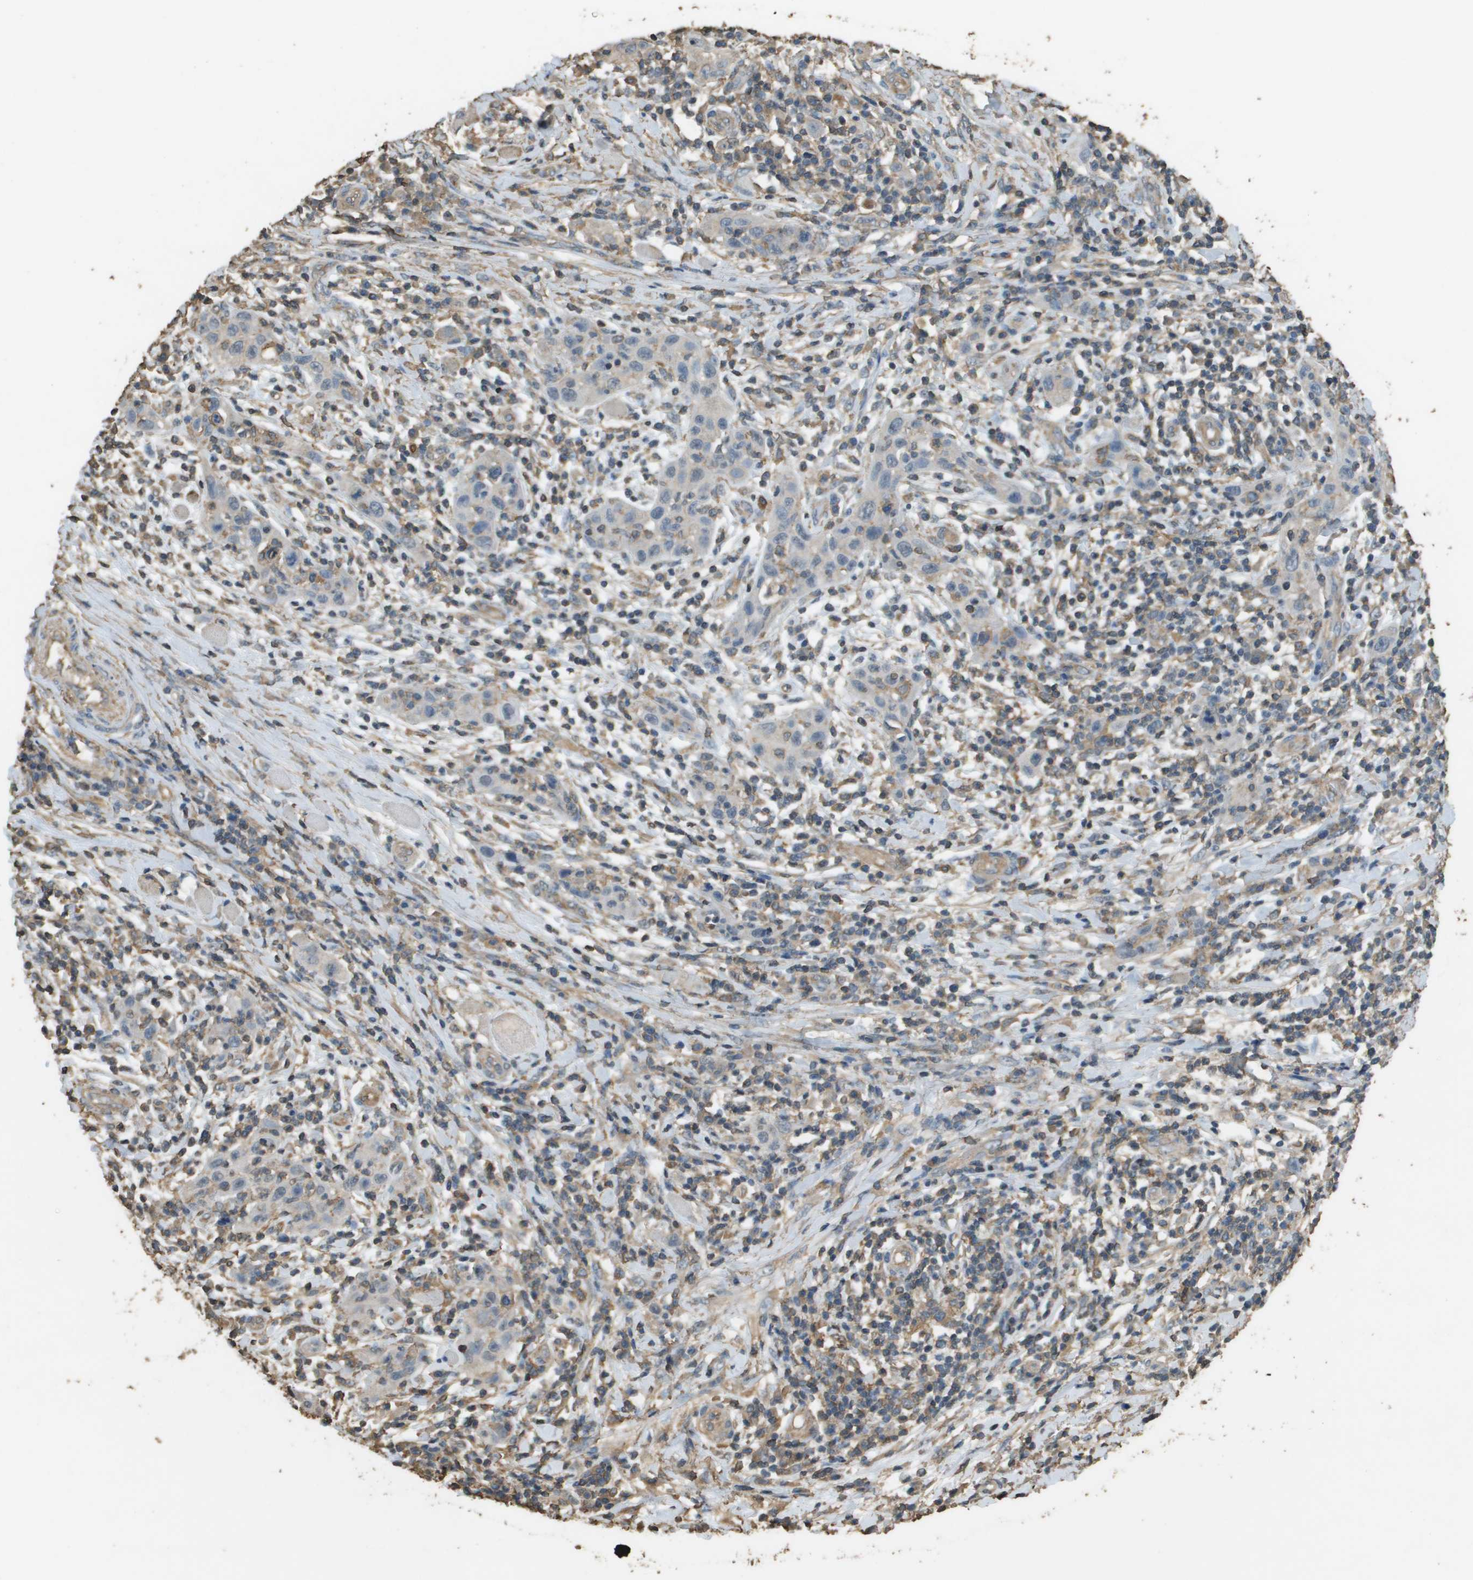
{"staining": {"intensity": "weak", "quantity": "<25%", "location": "cytoplasmic/membranous"}, "tissue": "skin cancer", "cell_type": "Tumor cells", "image_type": "cancer", "snomed": [{"axis": "morphology", "description": "Squamous cell carcinoma, NOS"}, {"axis": "topography", "description": "Skin"}], "caption": "Tumor cells are negative for protein expression in human skin cancer (squamous cell carcinoma).", "gene": "MS4A7", "patient": {"sex": "female", "age": 88}}